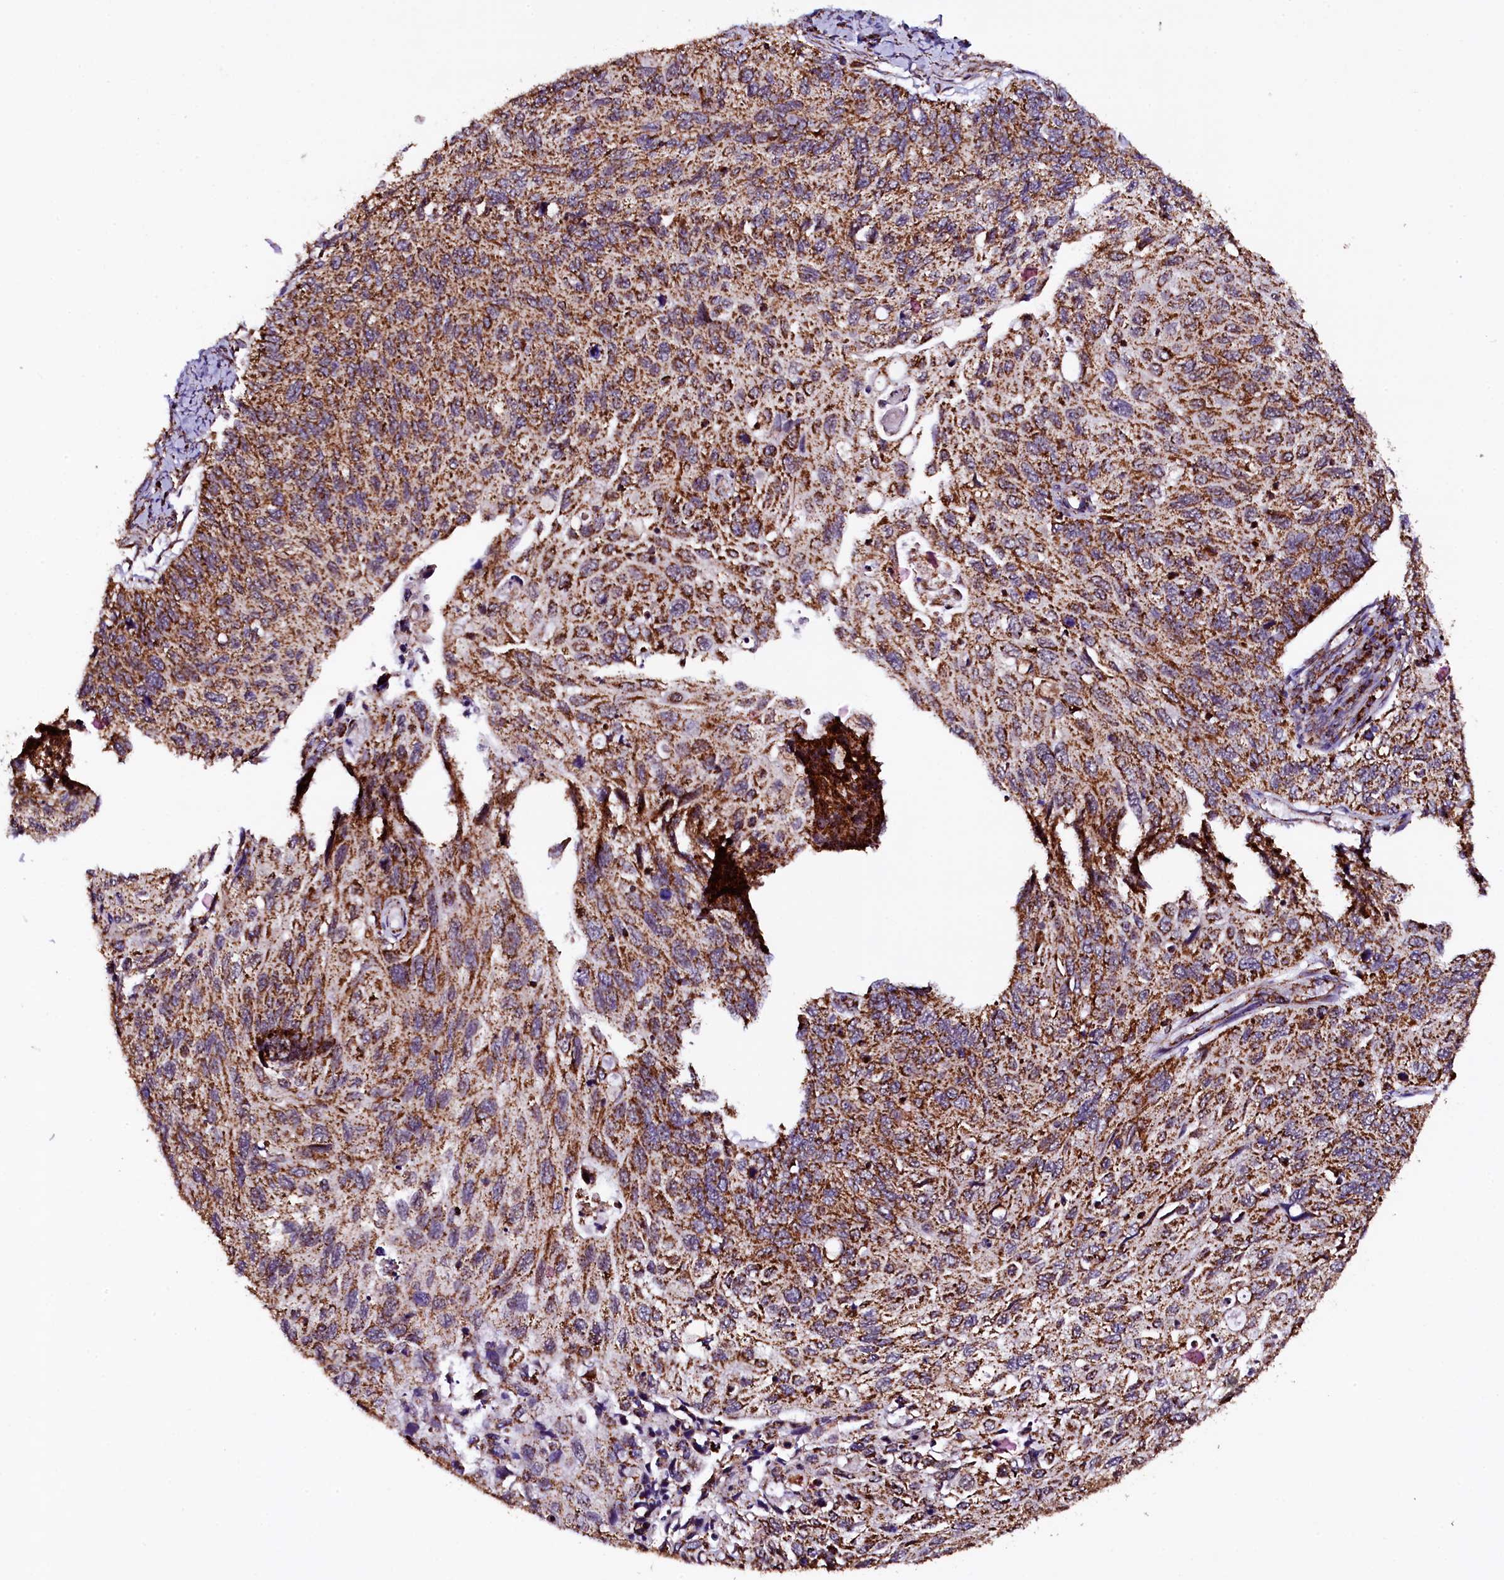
{"staining": {"intensity": "moderate", "quantity": ">75%", "location": "cytoplasmic/membranous"}, "tissue": "cervical cancer", "cell_type": "Tumor cells", "image_type": "cancer", "snomed": [{"axis": "morphology", "description": "Squamous cell carcinoma, NOS"}, {"axis": "topography", "description": "Cervix"}], "caption": "Immunohistochemistry image of neoplastic tissue: human cervical cancer (squamous cell carcinoma) stained using immunohistochemistry reveals medium levels of moderate protein expression localized specifically in the cytoplasmic/membranous of tumor cells, appearing as a cytoplasmic/membranous brown color.", "gene": "KLC2", "patient": {"sex": "female", "age": 70}}